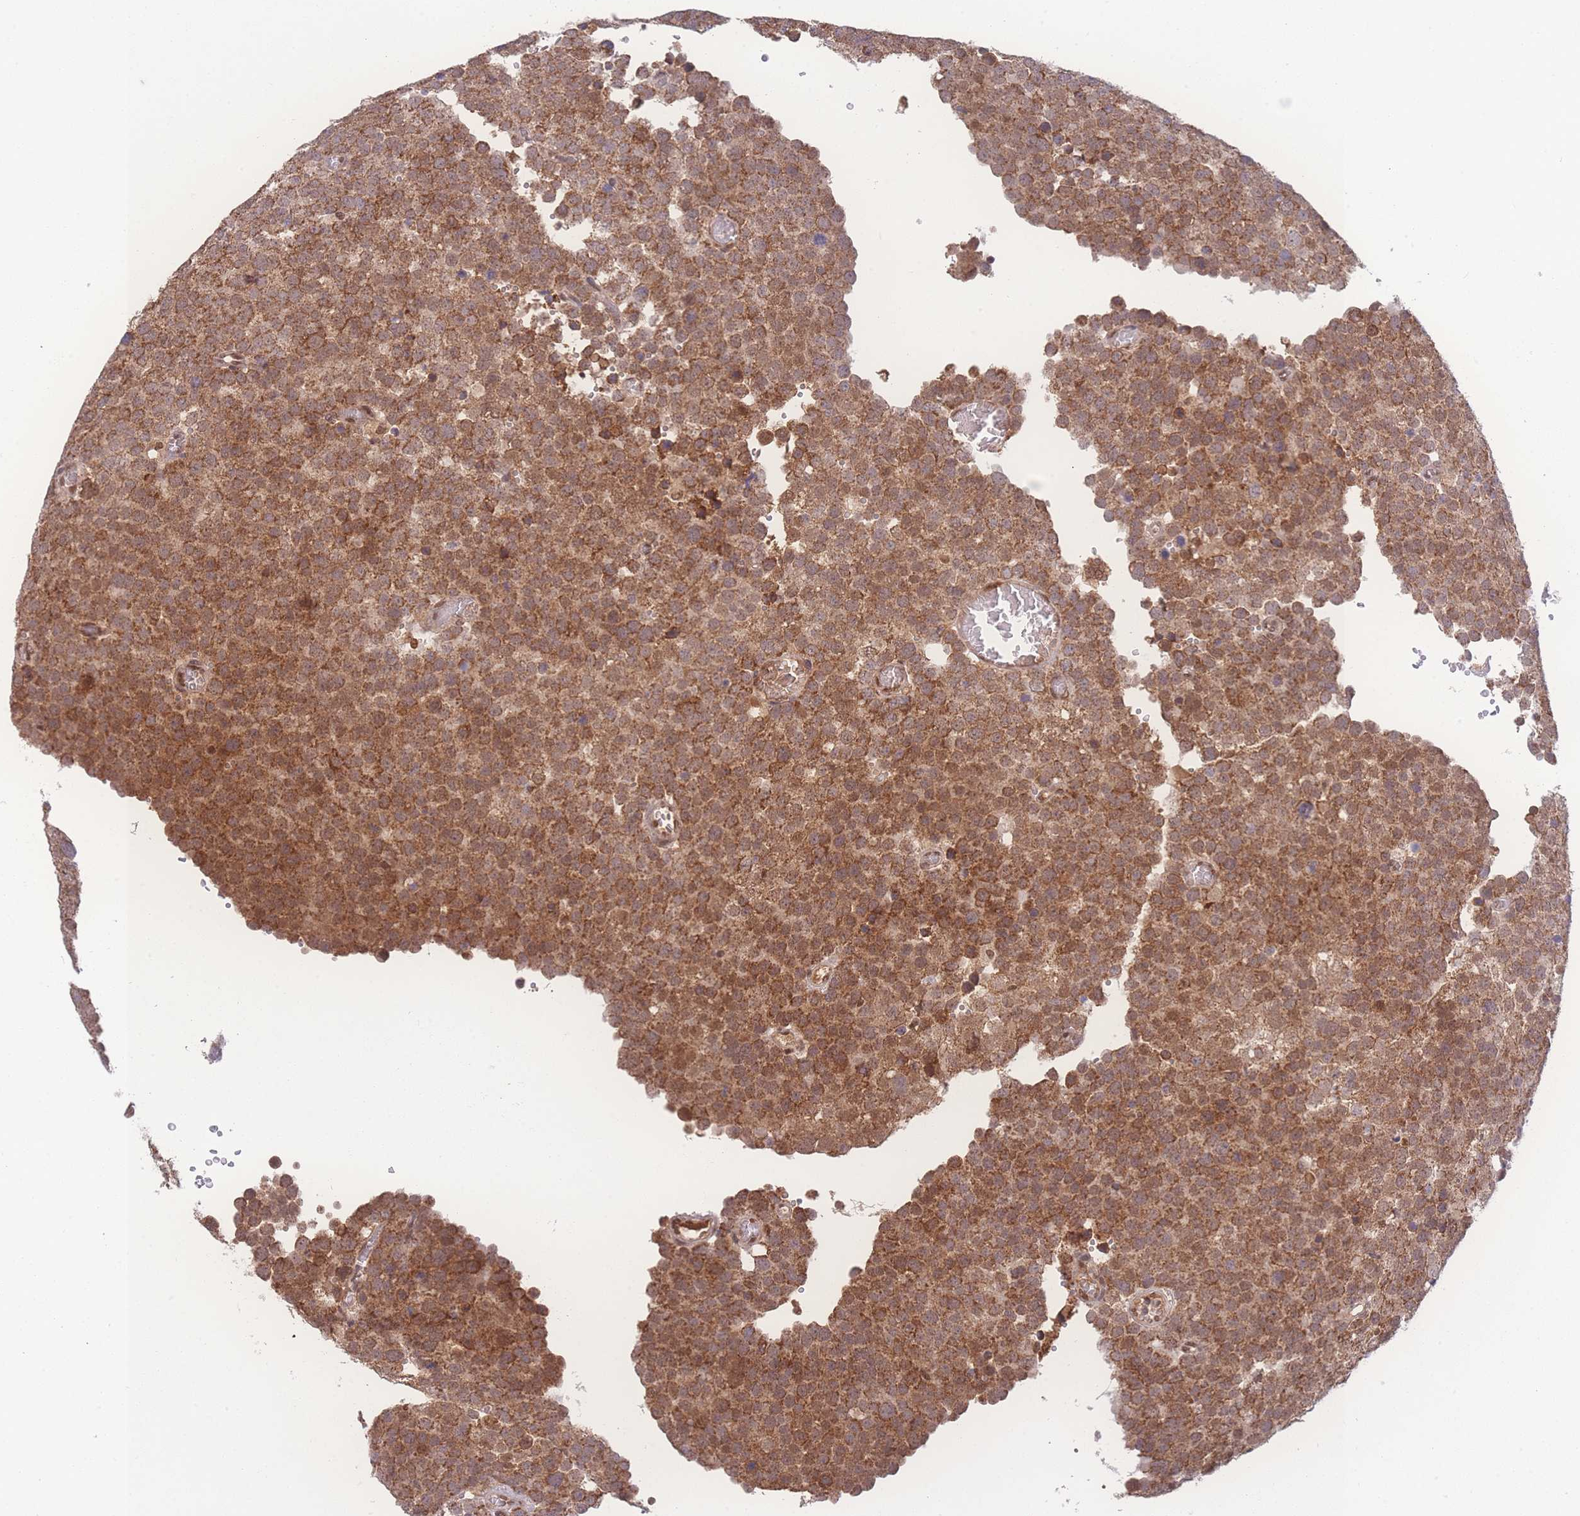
{"staining": {"intensity": "moderate", "quantity": ">75%", "location": "cytoplasmic/membranous"}, "tissue": "testis cancer", "cell_type": "Tumor cells", "image_type": "cancer", "snomed": [{"axis": "morphology", "description": "Normal tissue, NOS"}, {"axis": "morphology", "description": "Seminoma, NOS"}, {"axis": "topography", "description": "Testis"}], "caption": "A brown stain labels moderate cytoplasmic/membranous positivity of a protein in human testis cancer (seminoma) tumor cells.", "gene": "RAVER1", "patient": {"sex": "male", "age": 71}}